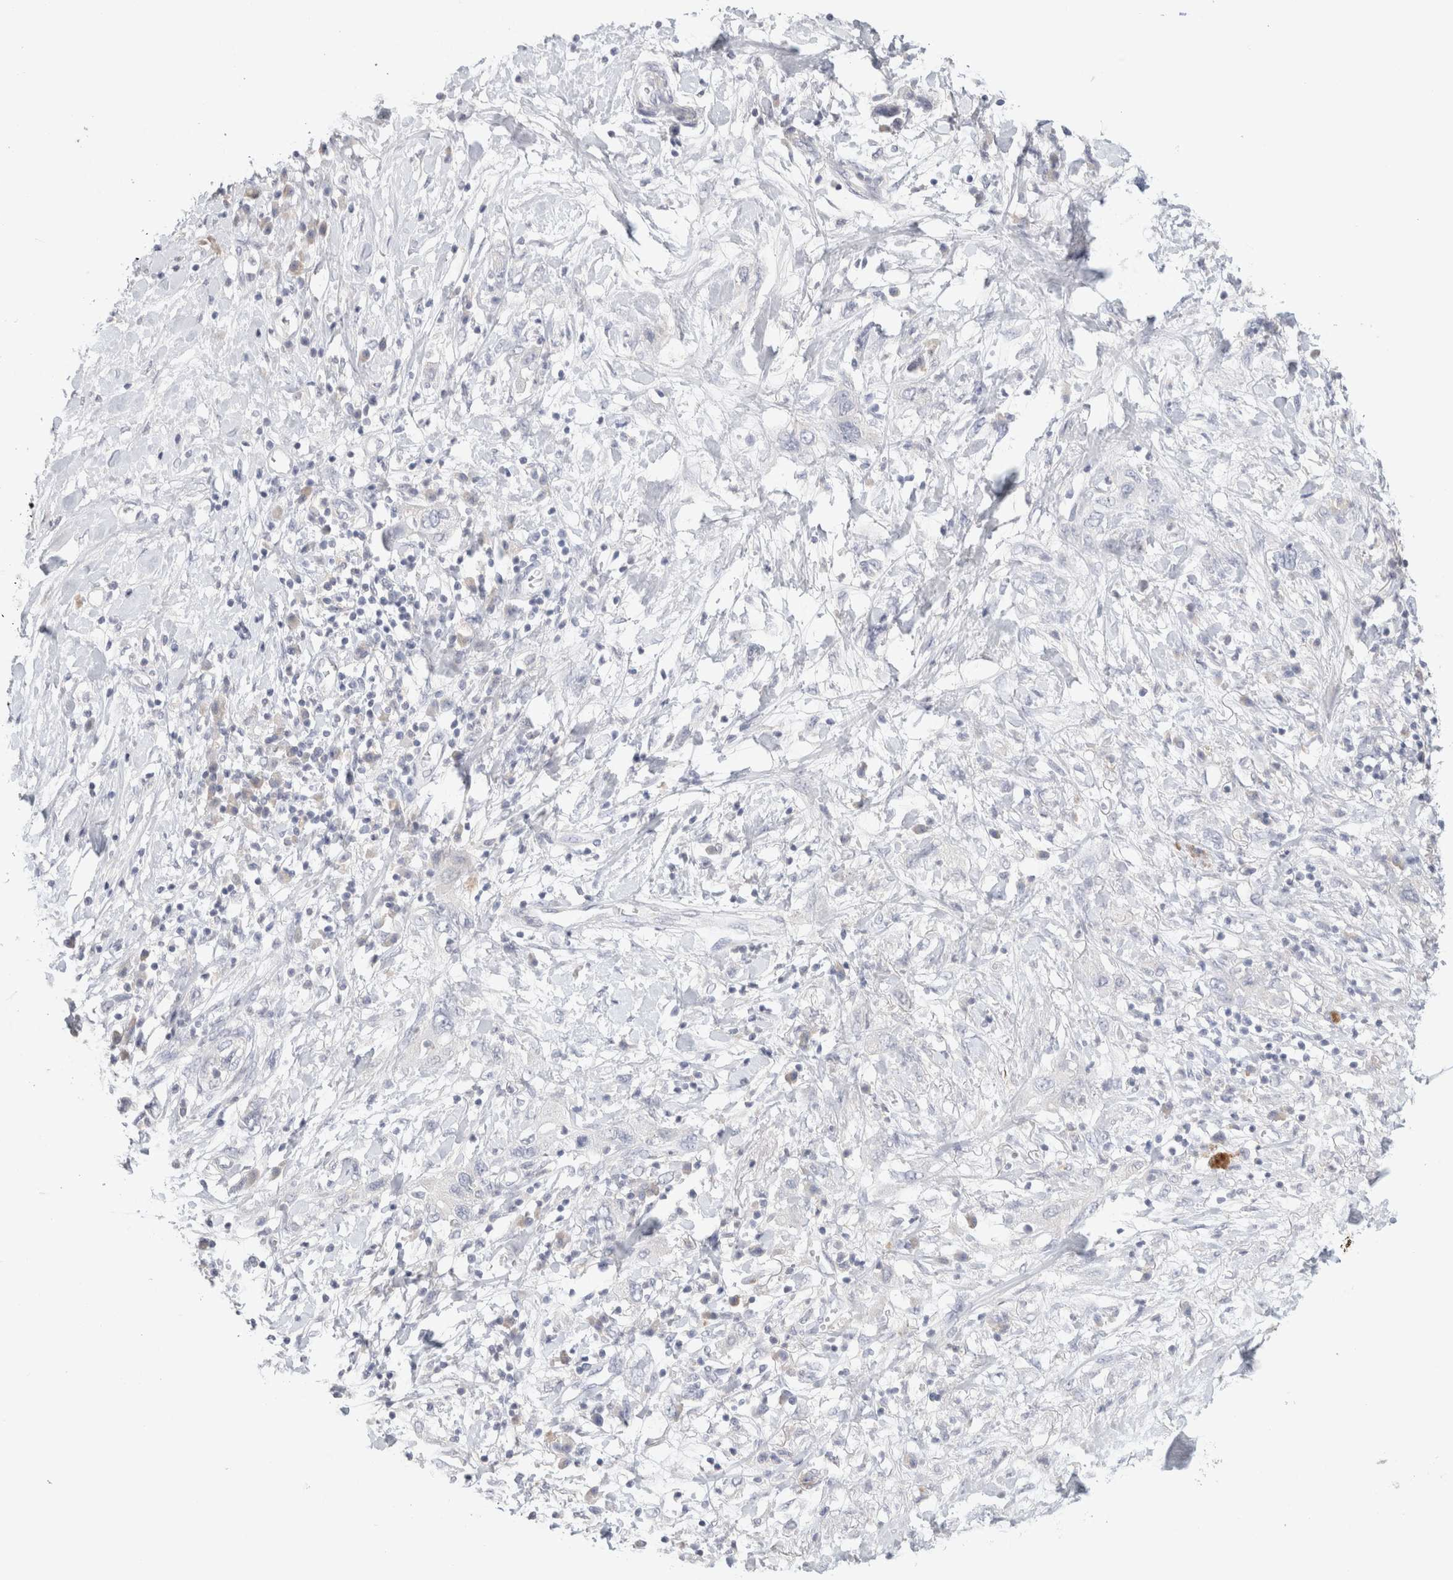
{"staining": {"intensity": "negative", "quantity": "none", "location": "none"}, "tissue": "pancreatic cancer", "cell_type": "Tumor cells", "image_type": "cancer", "snomed": [{"axis": "morphology", "description": "Adenocarcinoma, NOS"}, {"axis": "topography", "description": "Pancreas"}], "caption": "Immunohistochemical staining of human pancreatic adenocarcinoma displays no significant expression in tumor cells. (DAB (3,3'-diaminobenzidine) immunohistochemistry with hematoxylin counter stain).", "gene": "MPP2", "patient": {"sex": "female", "age": 73}}